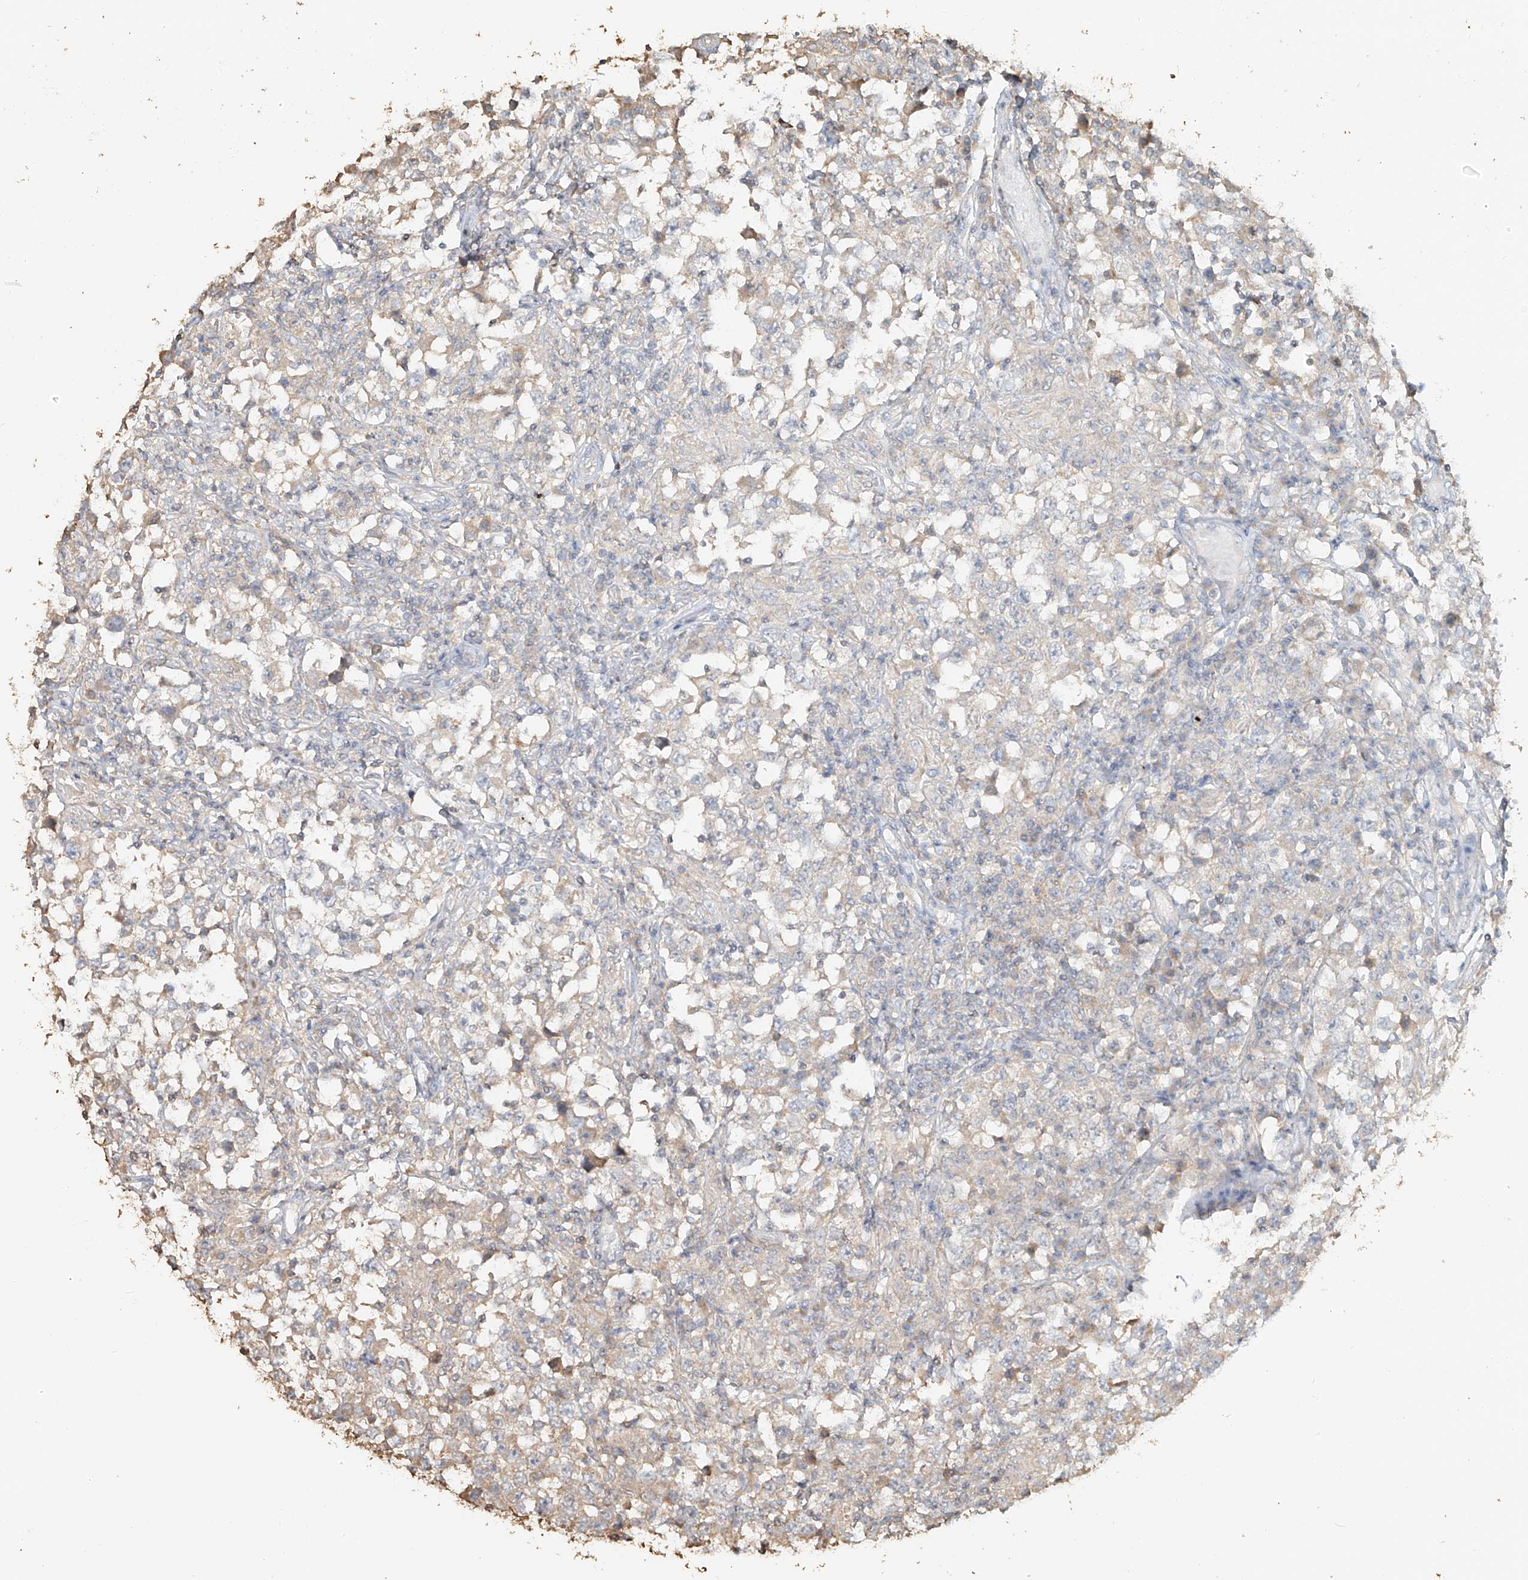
{"staining": {"intensity": "negative", "quantity": "none", "location": "none"}, "tissue": "testis cancer", "cell_type": "Tumor cells", "image_type": "cancer", "snomed": [{"axis": "morphology", "description": "Carcinoma, Embryonal, NOS"}, {"axis": "topography", "description": "Testis"}], "caption": "The photomicrograph demonstrates no significant expression in tumor cells of testis cancer.", "gene": "NPHS1", "patient": {"sex": "male", "age": 21}}